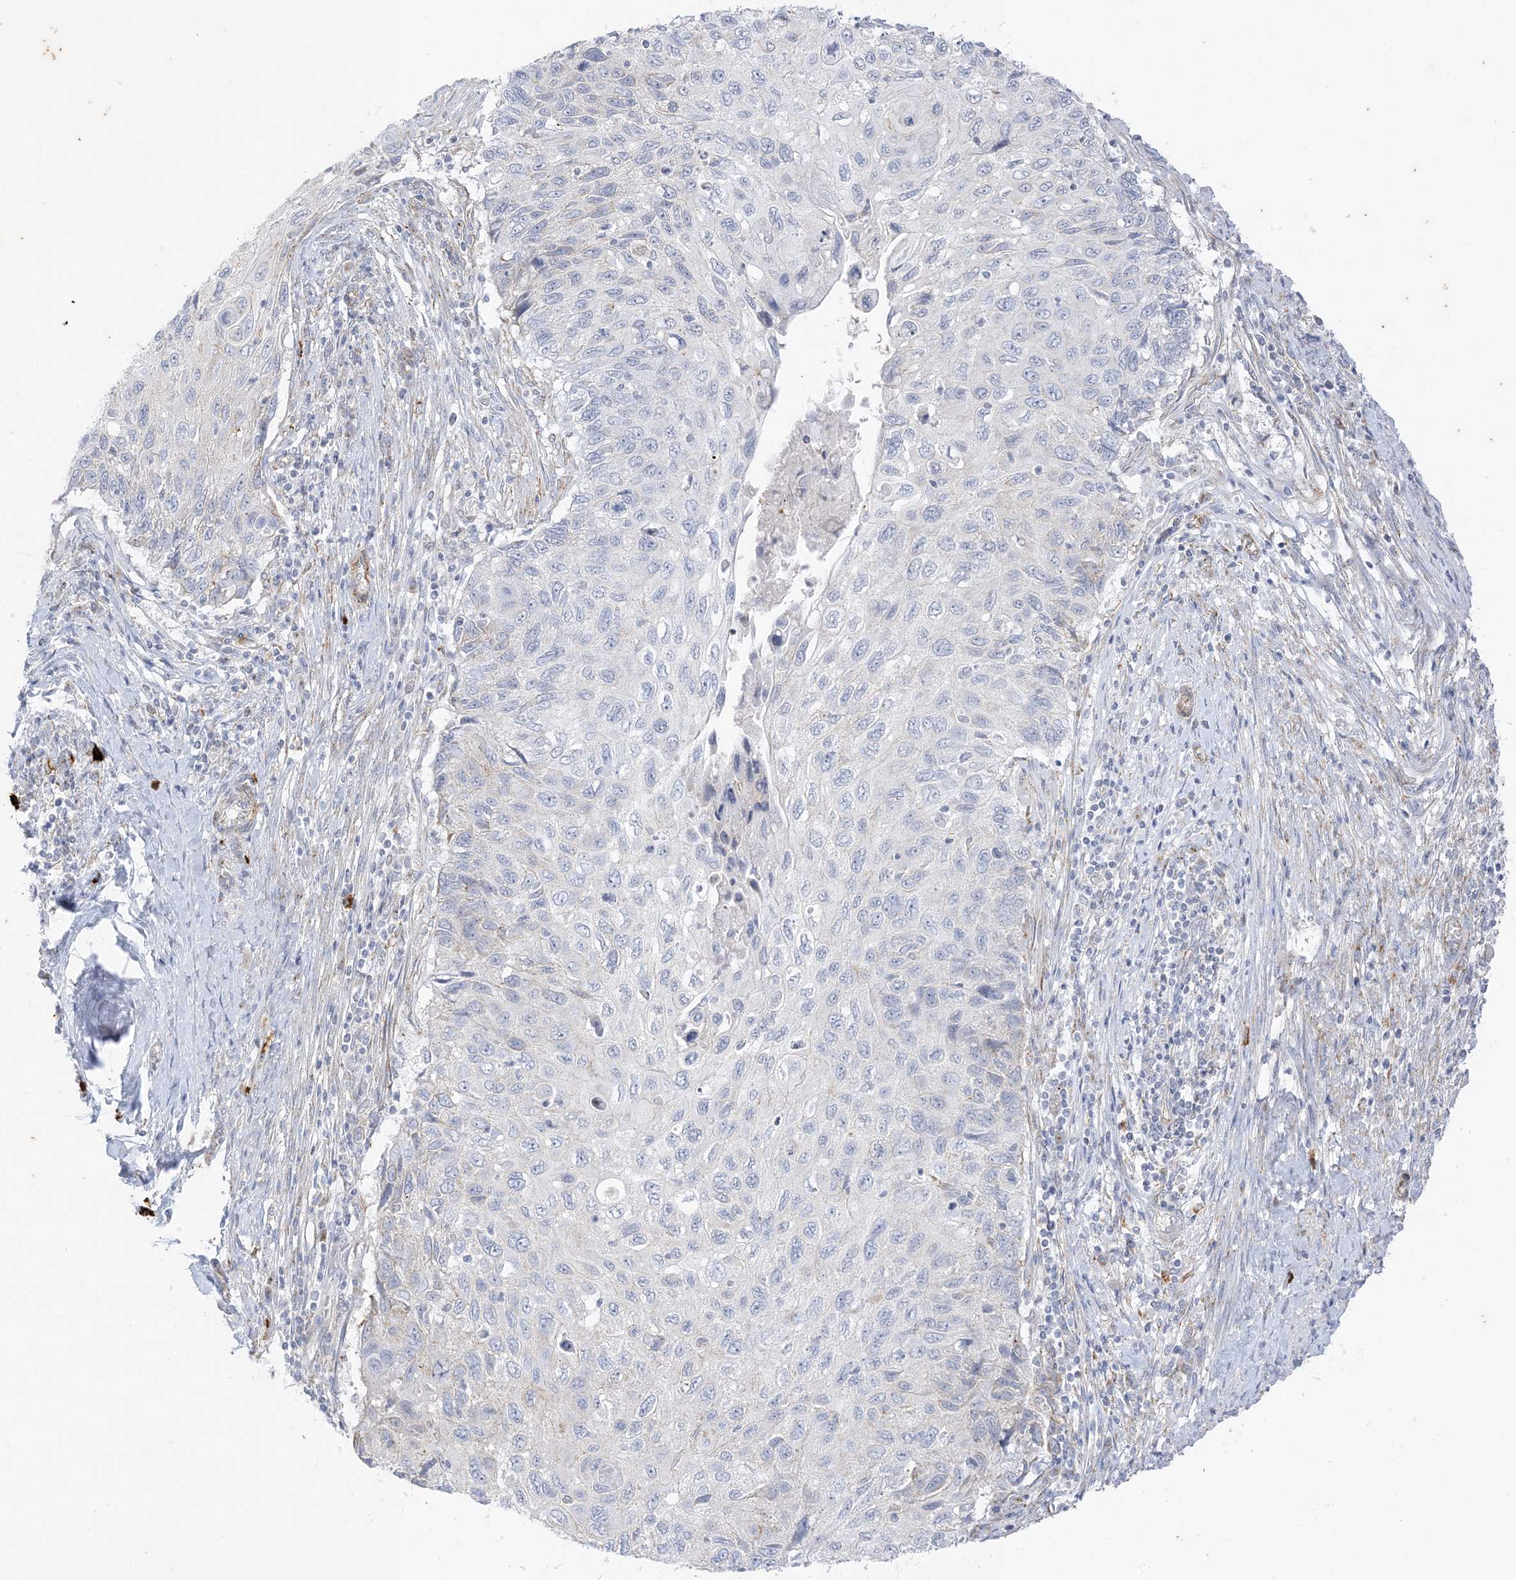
{"staining": {"intensity": "negative", "quantity": "none", "location": "none"}, "tissue": "cervical cancer", "cell_type": "Tumor cells", "image_type": "cancer", "snomed": [{"axis": "morphology", "description": "Squamous cell carcinoma, NOS"}, {"axis": "topography", "description": "Cervix"}], "caption": "An IHC image of cervical cancer is shown. There is no staining in tumor cells of cervical cancer. (DAB (3,3'-diaminobenzidine) IHC with hematoxylin counter stain).", "gene": "RAC1", "patient": {"sex": "female", "age": 70}}